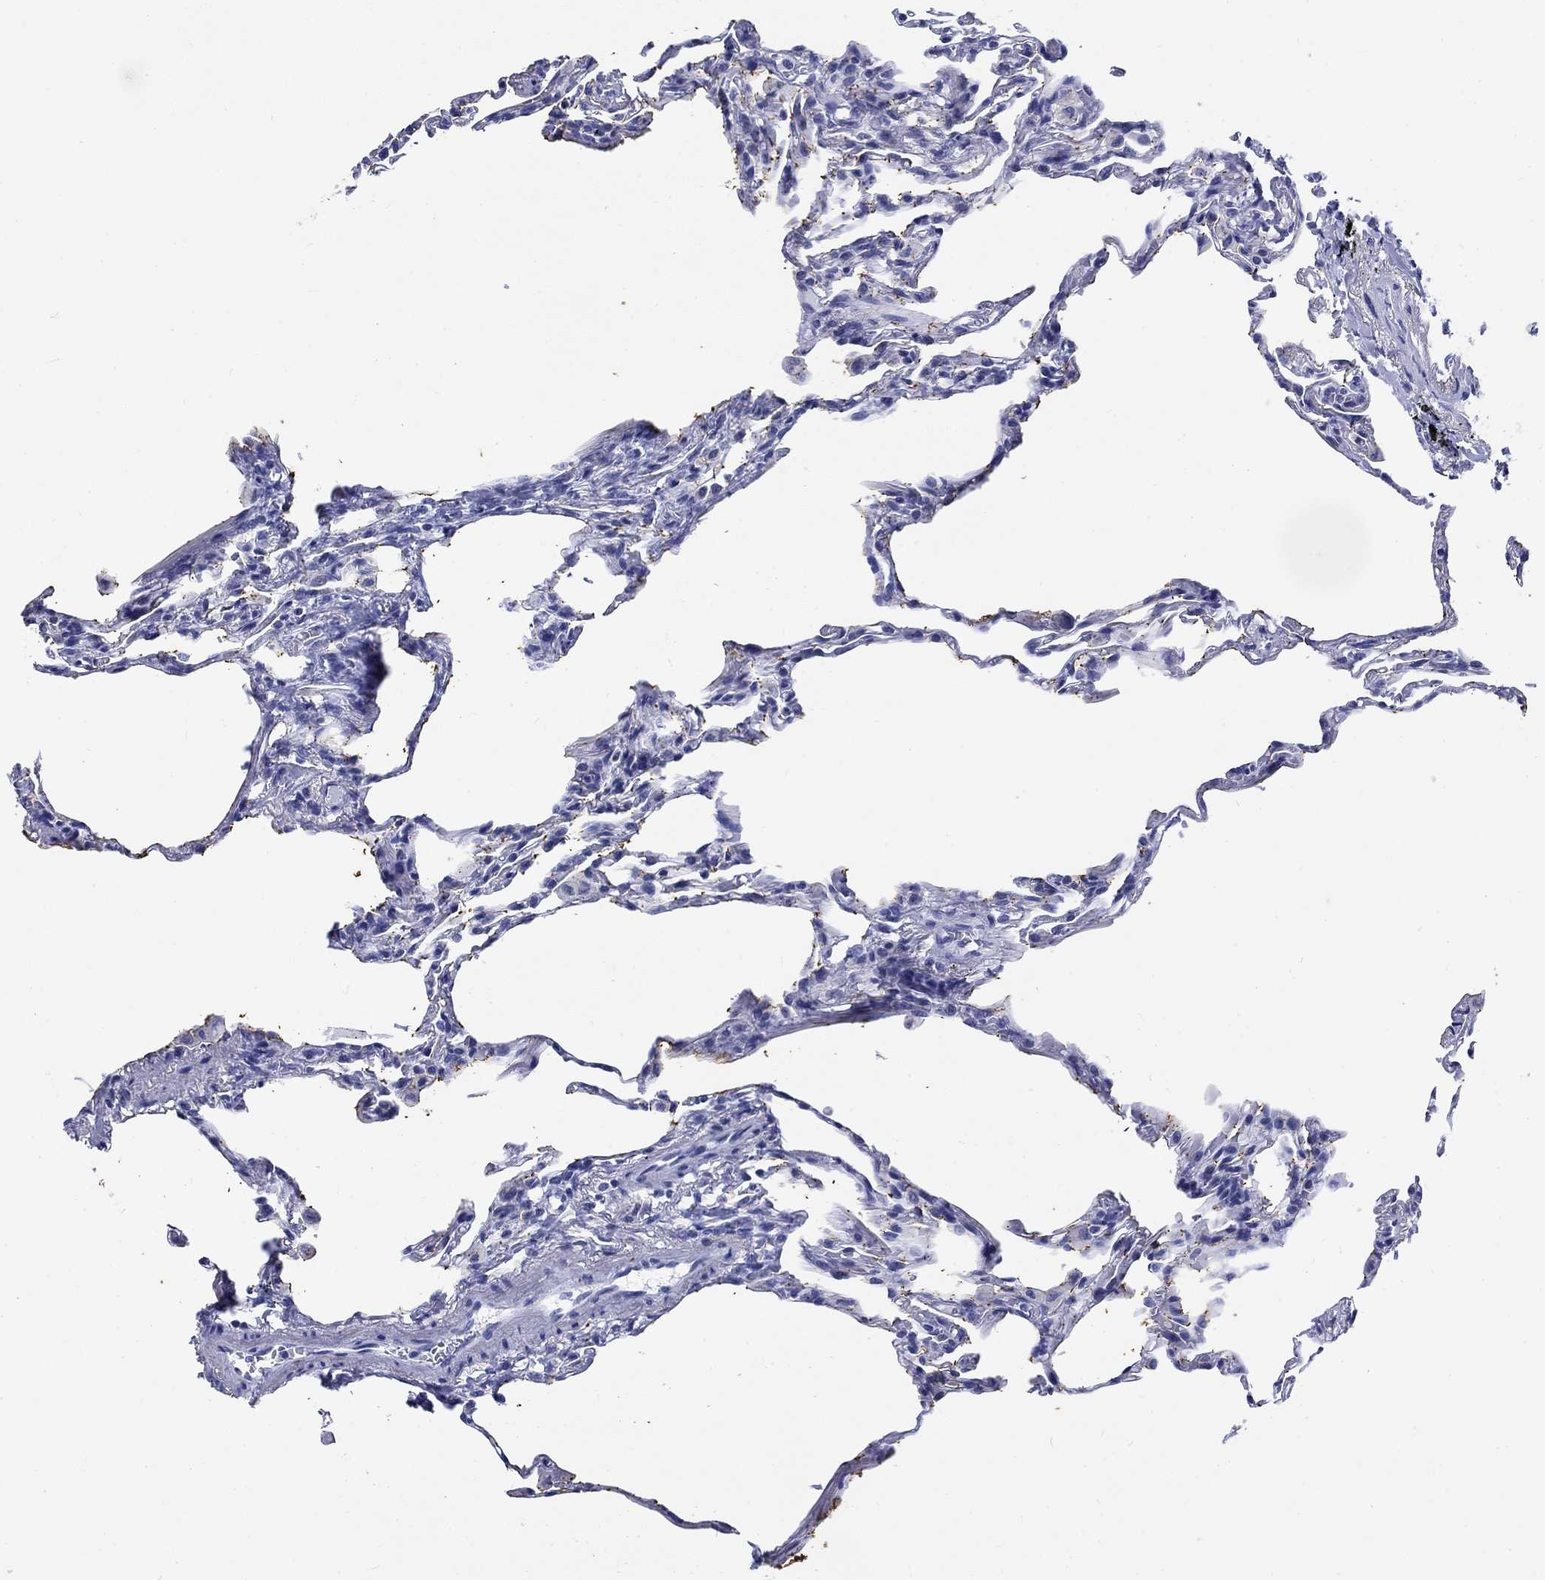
{"staining": {"intensity": "negative", "quantity": "none", "location": "none"}, "tissue": "lung", "cell_type": "Alveolar cells", "image_type": "normal", "snomed": [{"axis": "morphology", "description": "Normal tissue, NOS"}, {"axis": "topography", "description": "Lung"}], "caption": "High power microscopy micrograph of an IHC histopathology image of unremarkable lung, revealing no significant staining in alveolar cells. (DAB (3,3'-diaminobenzidine) IHC visualized using brightfield microscopy, high magnification).", "gene": "KRT76", "patient": {"sex": "female", "age": 57}}